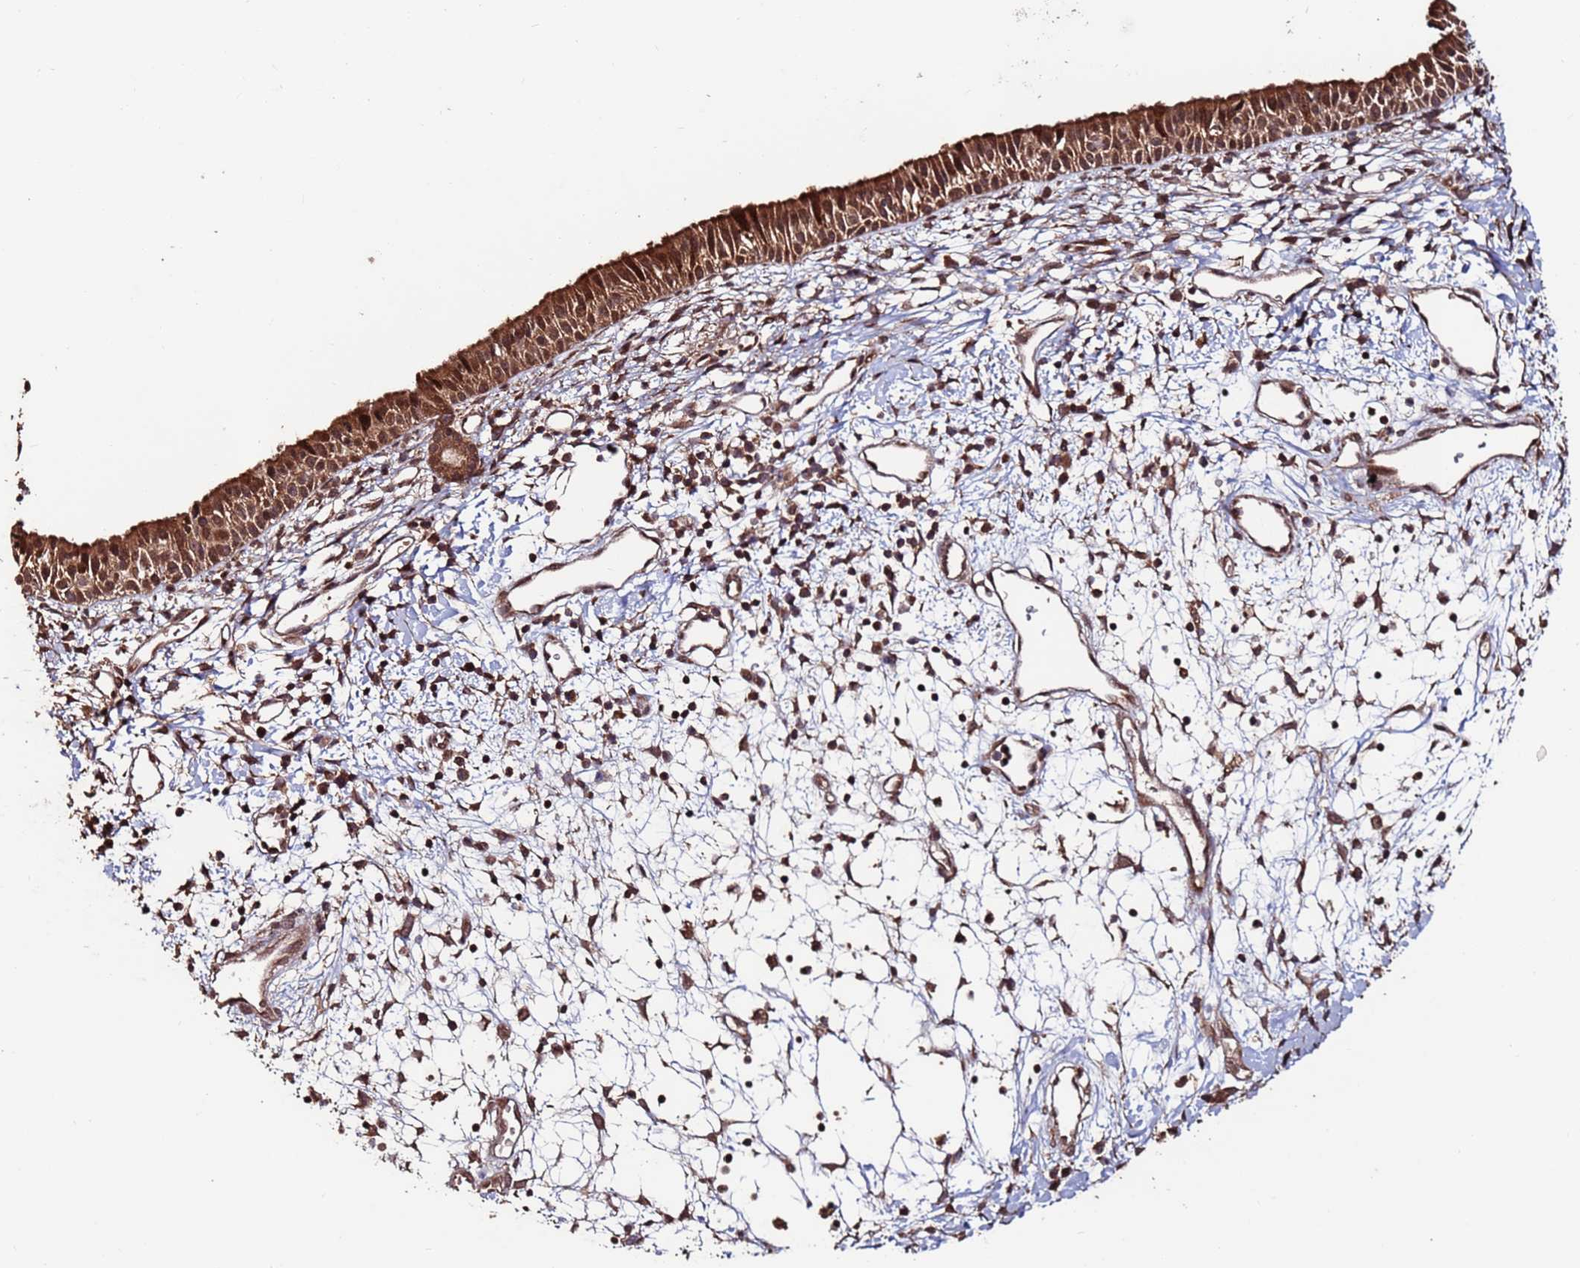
{"staining": {"intensity": "strong", "quantity": ">75%", "location": "cytoplasmic/membranous,nuclear"}, "tissue": "nasopharynx", "cell_type": "Respiratory epithelial cells", "image_type": "normal", "snomed": [{"axis": "morphology", "description": "Normal tissue, NOS"}, {"axis": "topography", "description": "Nasopharynx"}], "caption": "Nasopharynx stained with immunohistochemistry reveals strong cytoplasmic/membranous,nuclear positivity in about >75% of respiratory epithelial cells. Ihc stains the protein in brown and the nuclei are stained blue.", "gene": "PRR7", "patient": {"sex": "male", "age": 22}}